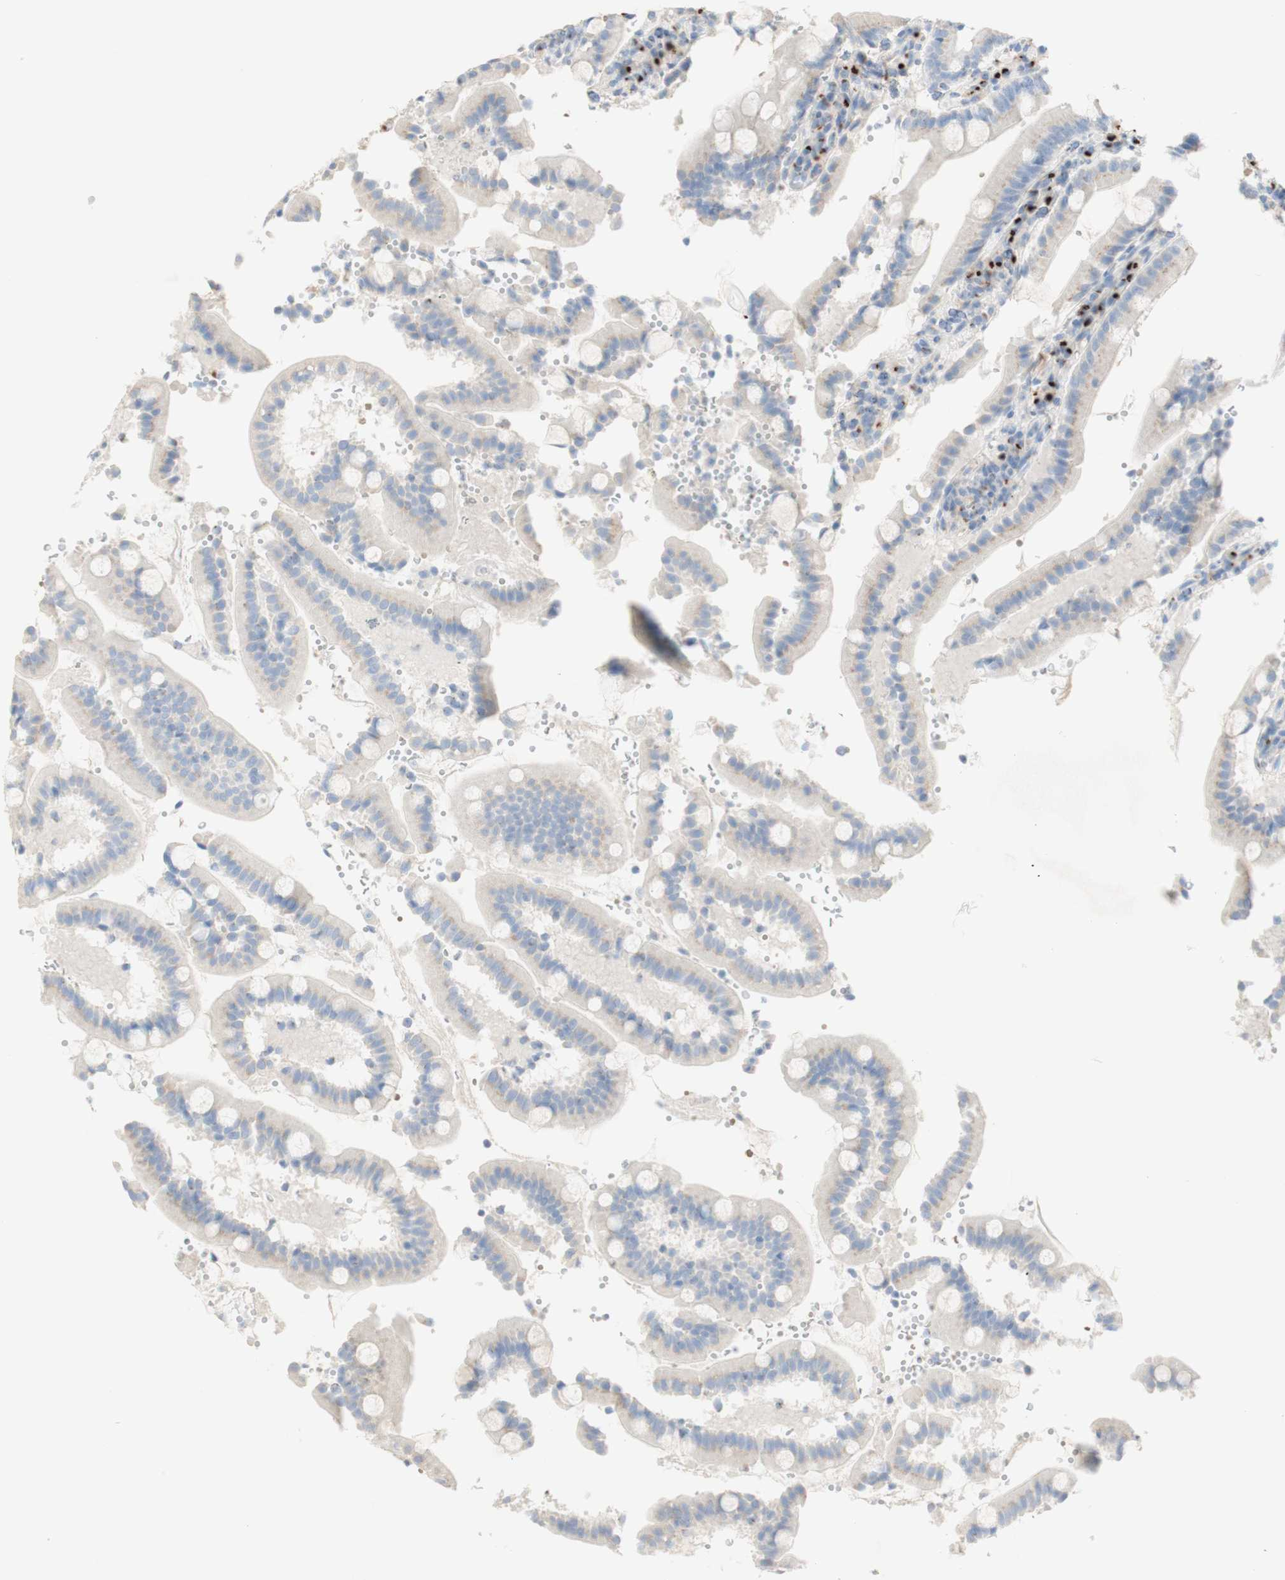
{"staining": {"intensity": "weak", "quantity": ">75%", "location": "cytoplasmic/membranous"}, "tissue": "duodenum", "cell_type": "Glandular cells", "image_type": "normal", "snomed": [{"axis": "morphology", "description": "Normal tissue, NOS"}, {"axis": "topography", "description": "Small intestine, NOS"}], "caption": "Protein staining exhibits weak cytoplasmic/membranous expression in approximately >75% of glandular cells in normal duodenum. (brown staining indicates protein expression, while blue staining denotes nuclei).", "gene": "MANEA", "patient": {"sex": "female", "age": 71}}